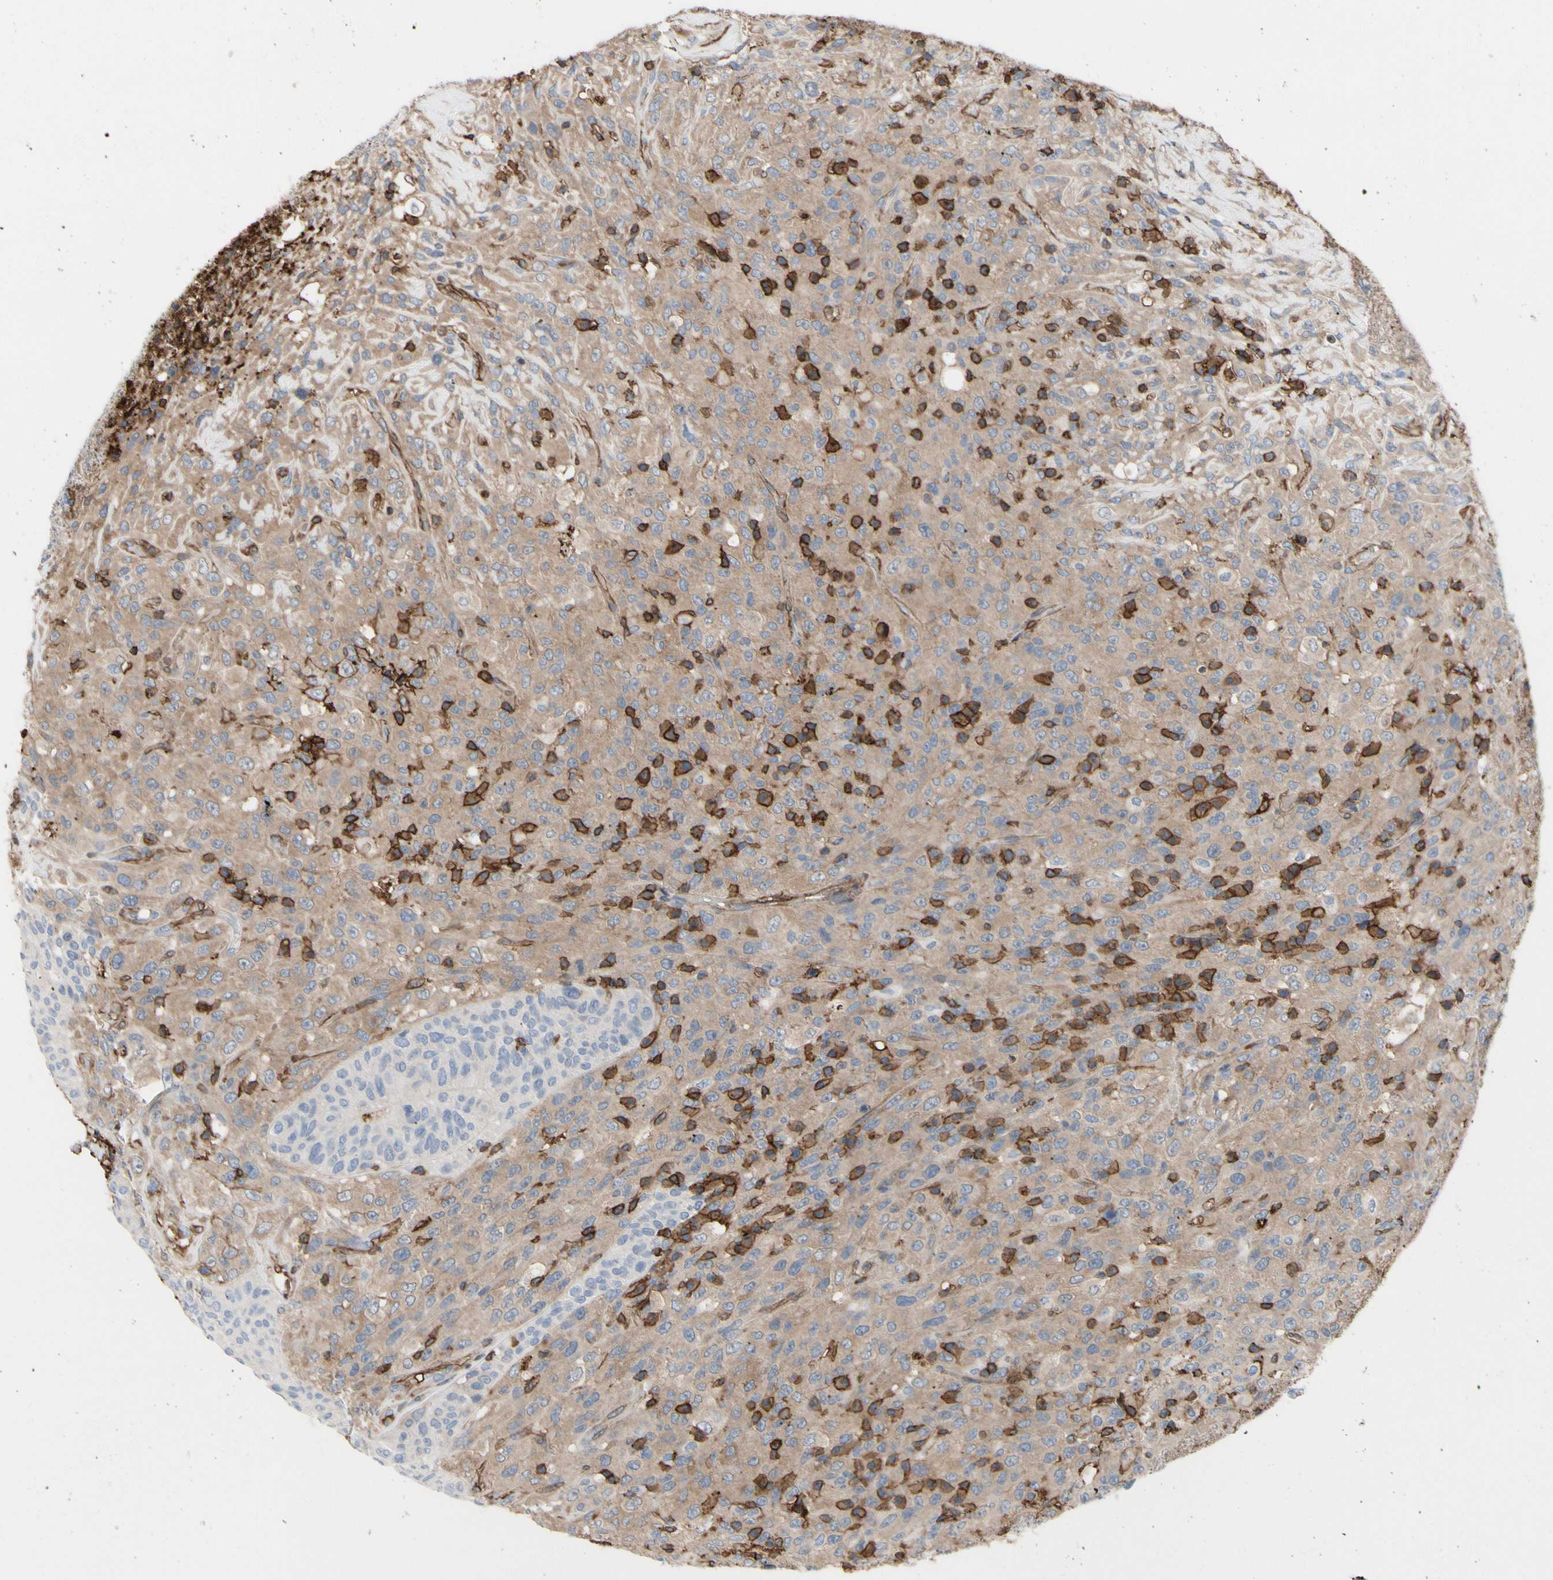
{"staining": {"intensity": "moderate", "quantity": "25%-75%", "location": "cytoplasmic/membranous"}, "tissue": "urothelial cancer", "cell_type": "Tumor cells", "image_type": "cancer", "snomed": [{"axis": "morphology", "description": "Urothelial carcinoma, High grade"}, {"axis": "topography", "description": "Urinary bladder"}], "caption": "High-grade urothelial carcinoma was stained to show a protein in brown. There is medium levels of moderate cytoplasmic/membranous staining in about 25%-75% of tumor cells.", "gene": "ANXA6", "patient": {"sex": "male", "age": 66}}